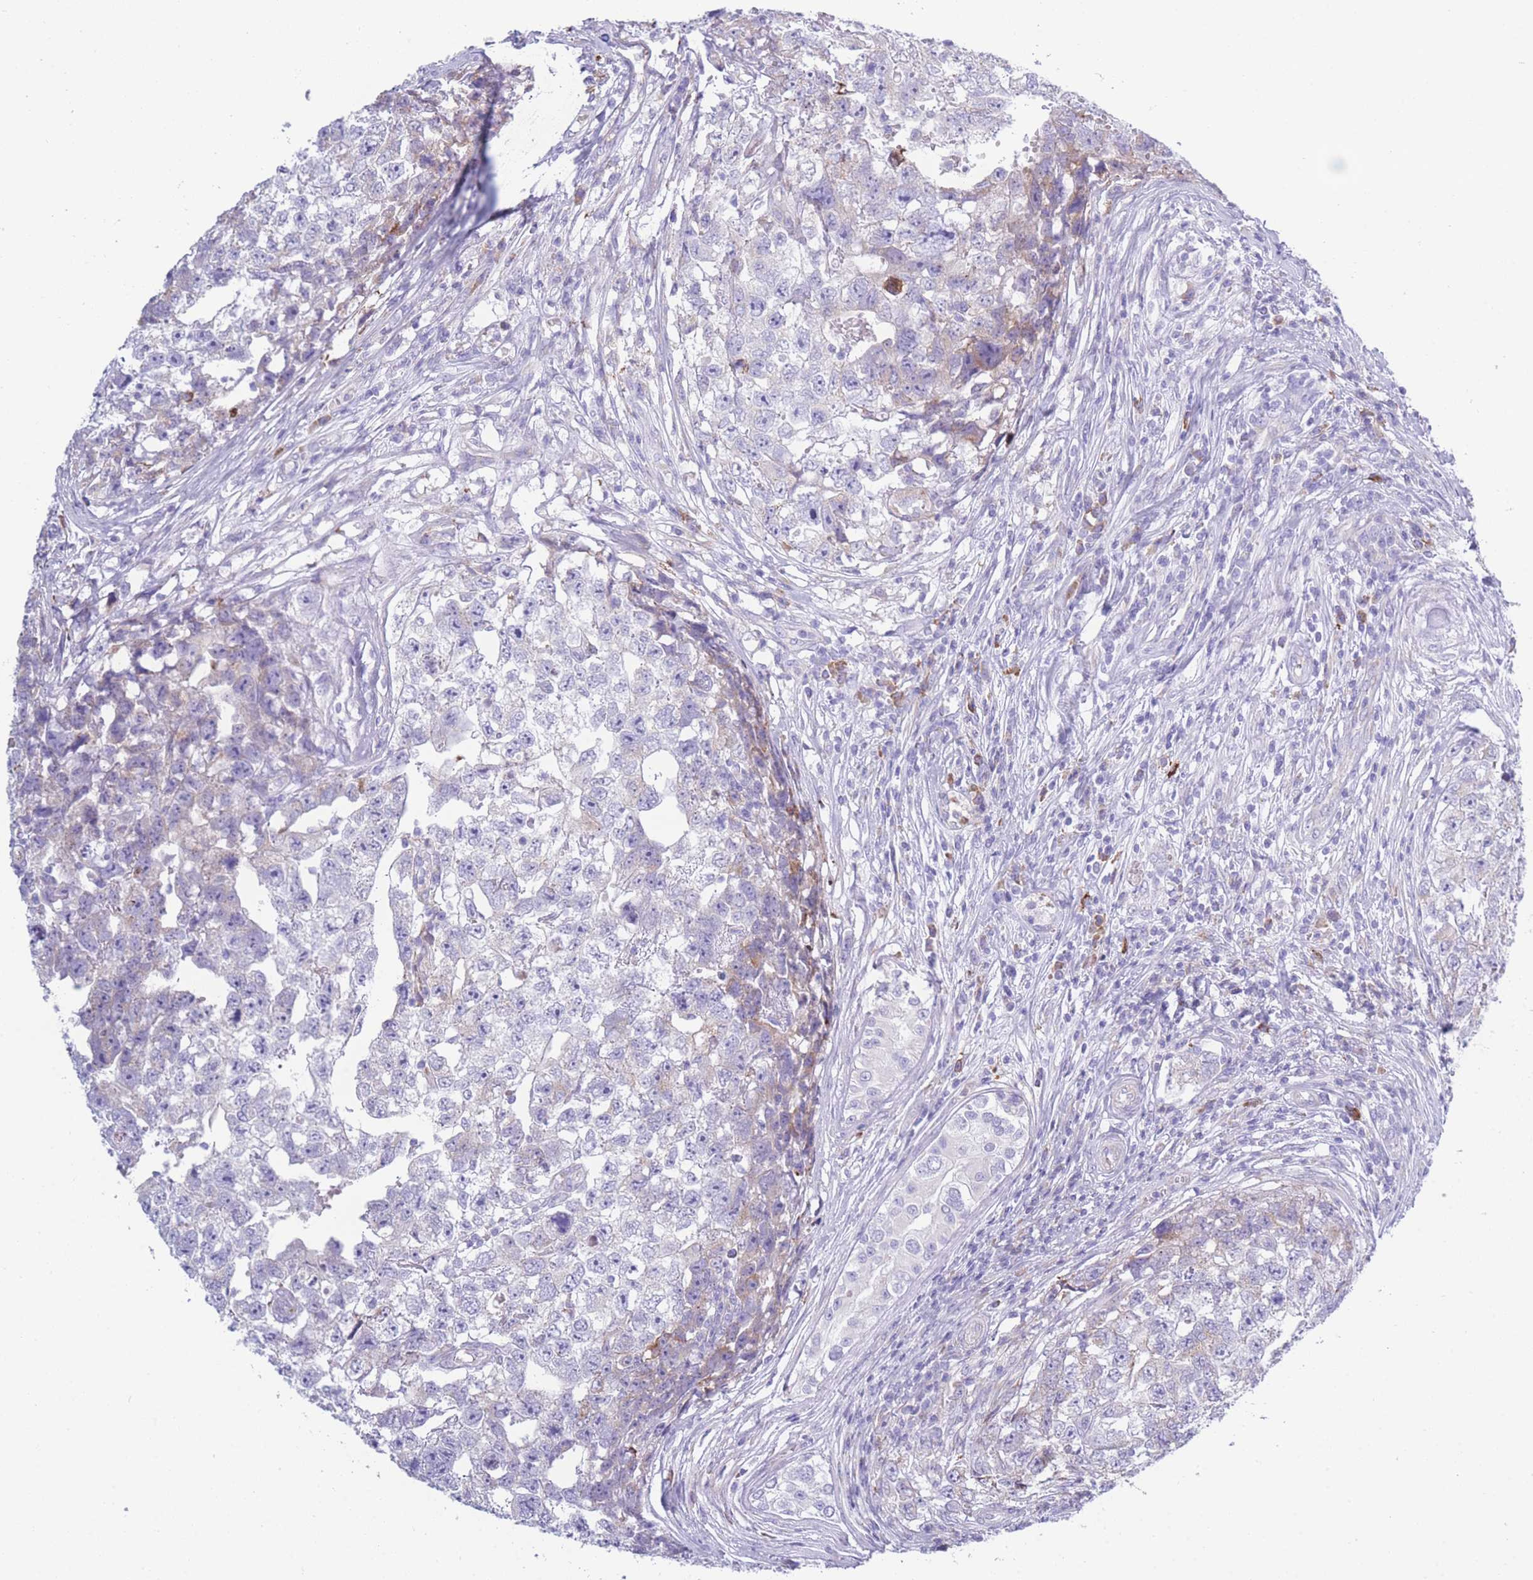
{"staining": {"intensity": "weak", "quantity": "<25%", "location": "cytoplasmic/membranous"}, "tissue": "testis cancer", "cell_type": "Tumor cells", "image_type": "cancer", "snomed": [{"axis": "morphology", "description": "Carcinoma, Embryonal, NOS"}, {"axis": "topography", "description": "Testis"}], "caption": "A micrograph of human testis cancer (embryonal carcinoma) is negative for staining in tumor cells.", "gene": "XKR8", "patient": {"sex": "male", "age": 22}}